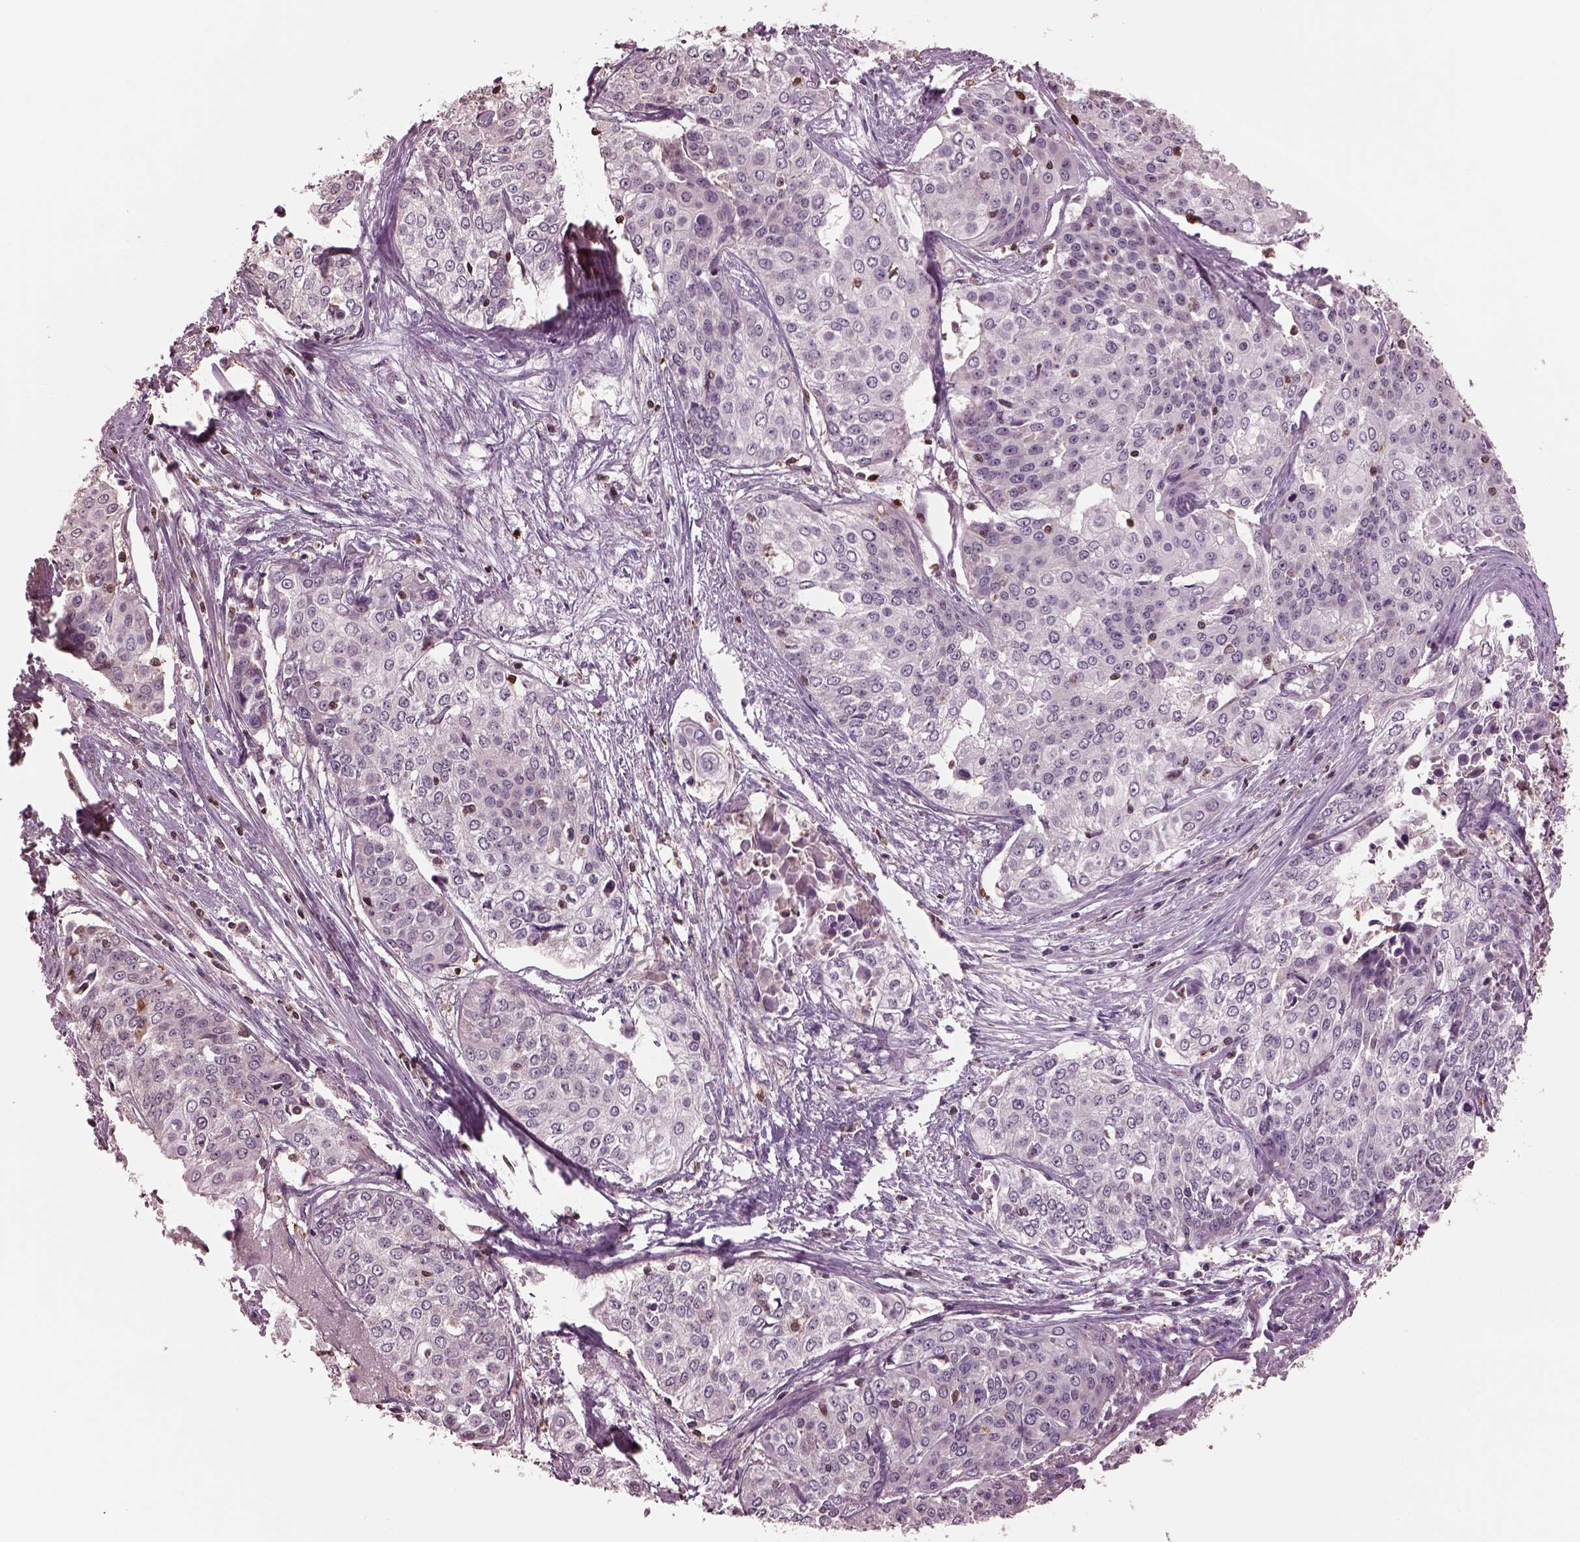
{"staining": {"intensity": "negative", "quantity": "none", "location": "none"}, "tissue": "cervical cancer", "cell_type": "Tumor cells", "image_type": "cancer", "snomed": [{"axis": "morphology", "description": "Squamous cell carcinoma, NOS"}, {"axis": "topography", "description": "Cervix"}], "caption": "Immunohistochemistry image of neoplastic tissue: cervical cancer (squamous cell carcinoma) stained with DAB reveals no significant protein expression in tumor cells.", "gene": "IL31RA", "patient": {"sex": "female", "age": 39}}